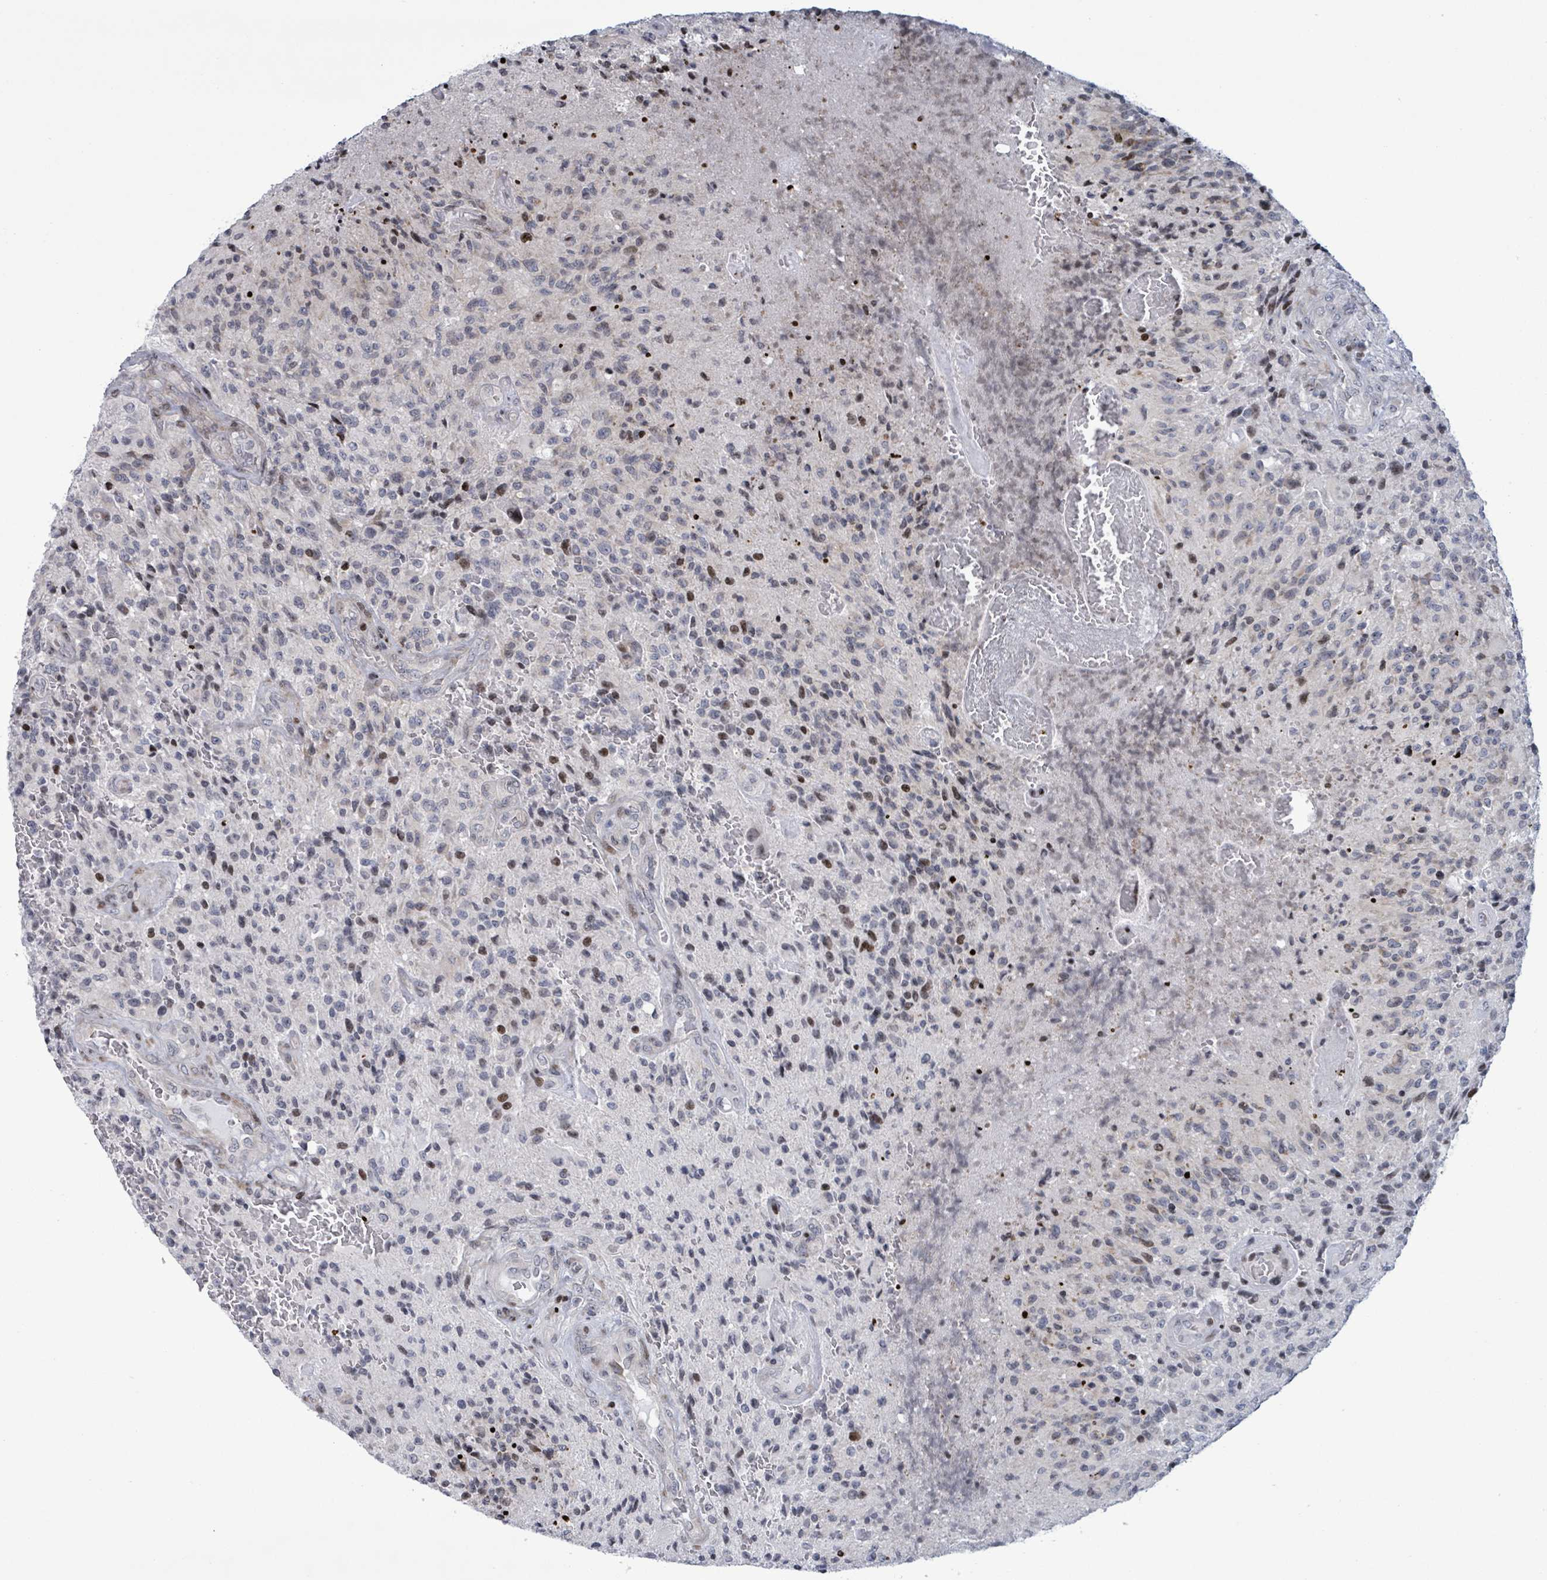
{"staining": {"intensity": "moderate", "quantity": "<25%", "location": "nuclear"}, "tissue": "glioma", "cell_type": "Tumor cells", "image_type": "cancer", "snomed": [{"axis": "morphology", "description": "Normal tissue, NOS"}, {"axis": "morphology", "description": "Glioma, malignant, High grade"}, {"axis": "topography", "description": "Cerebral cortex"}], "caption": "Protein staining shows moderate nuclear positivity in about <25% of tumor cells in glioma.", "gene": "FNDC4", "patient": {"sex": "male", "age": 56}}